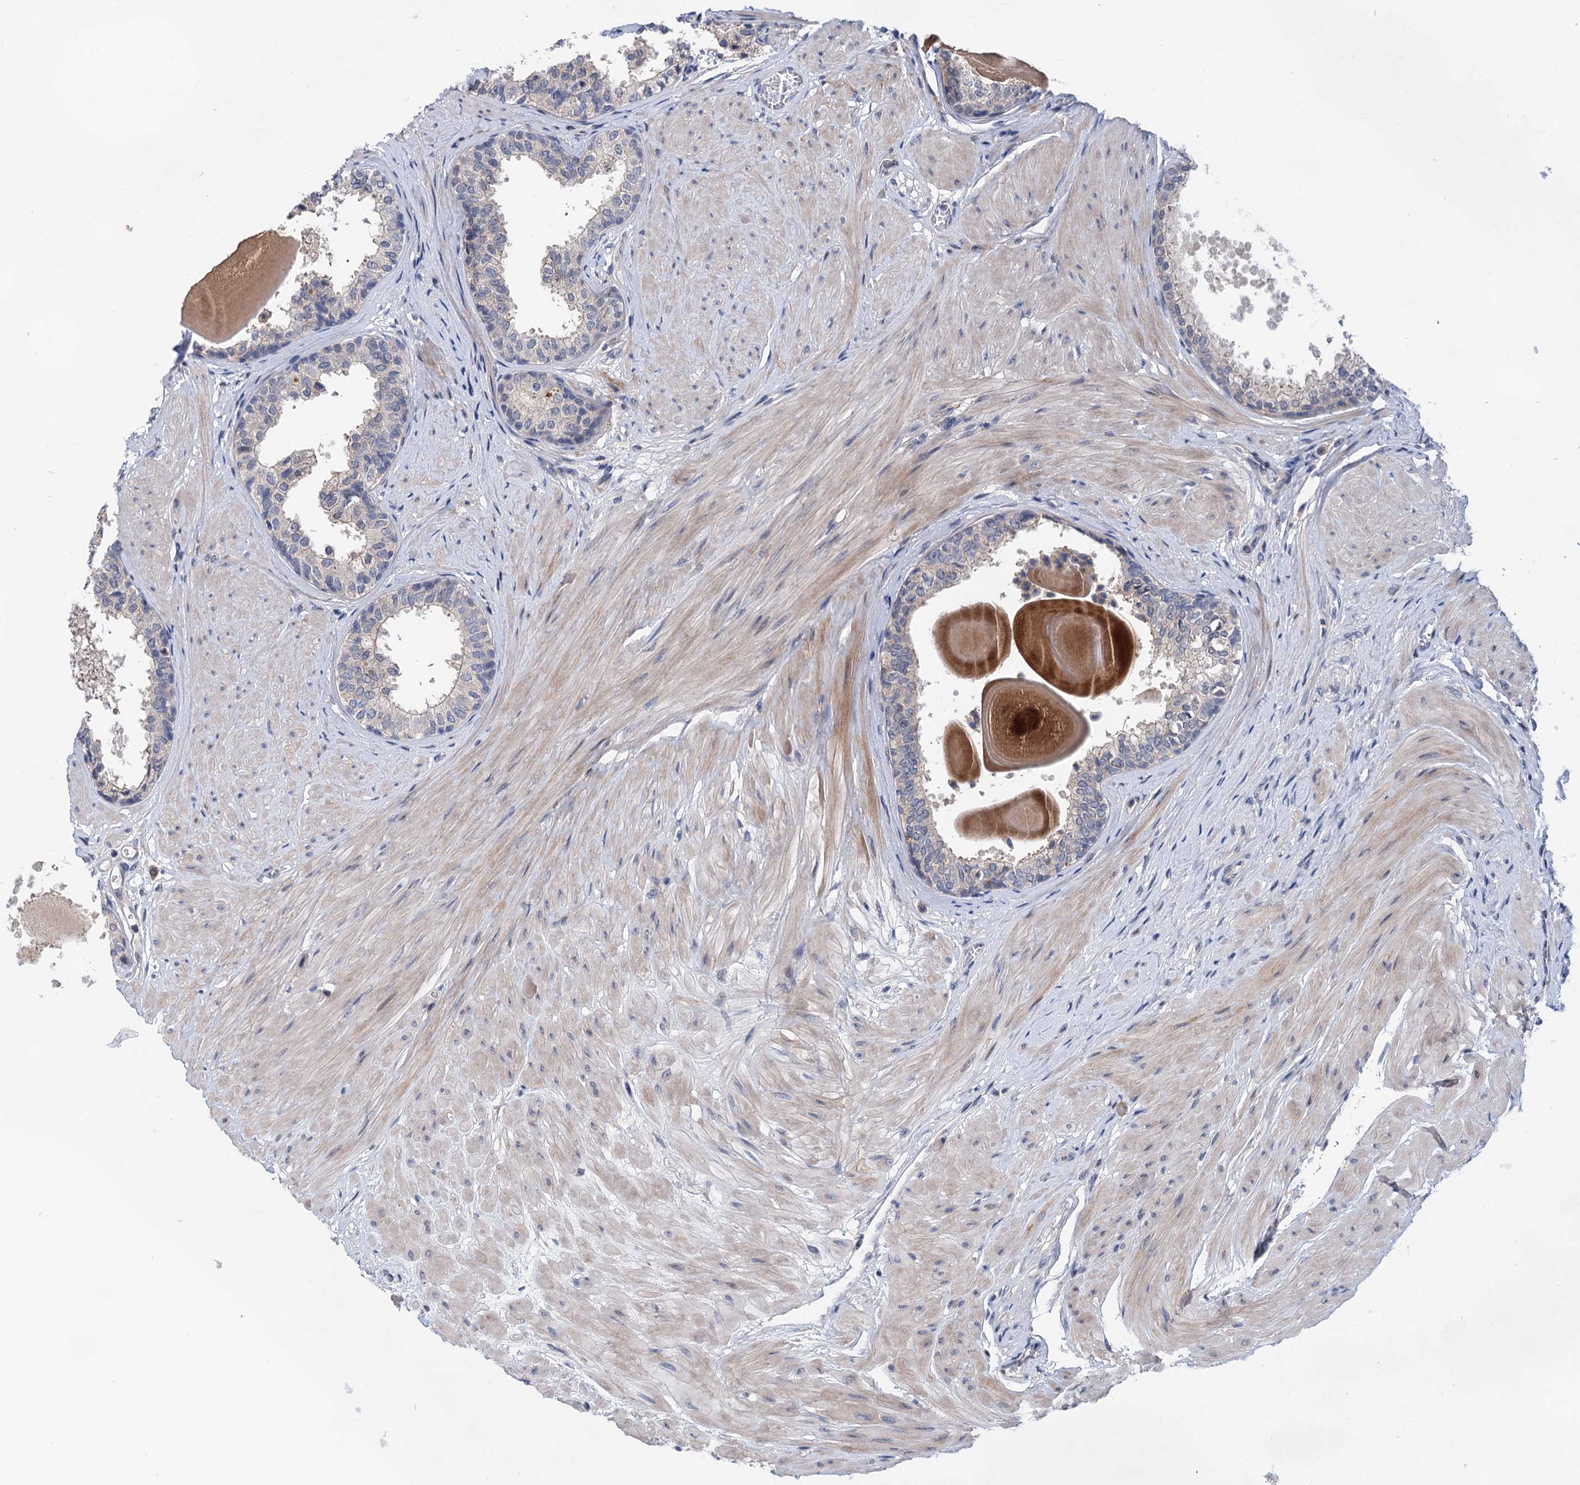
{"staining": {"intensity": "negative", "quantity": "none", "location": "none"}, "tissue": "prostate", "cell_type": "Glandular cells", "image_type": "normal", "snomed": [{"axis": "morphology", "description": "Normal tissue, NOS"}, {"axis": "topography", "description": "Prostate"}], "caption": "A high-resolution image shows immunohistochemistry staining of normal prostate, which shows no significant staining in glandular cells.", "gene": "MORN3", "patient": {"sex": "male", "age": 48}}